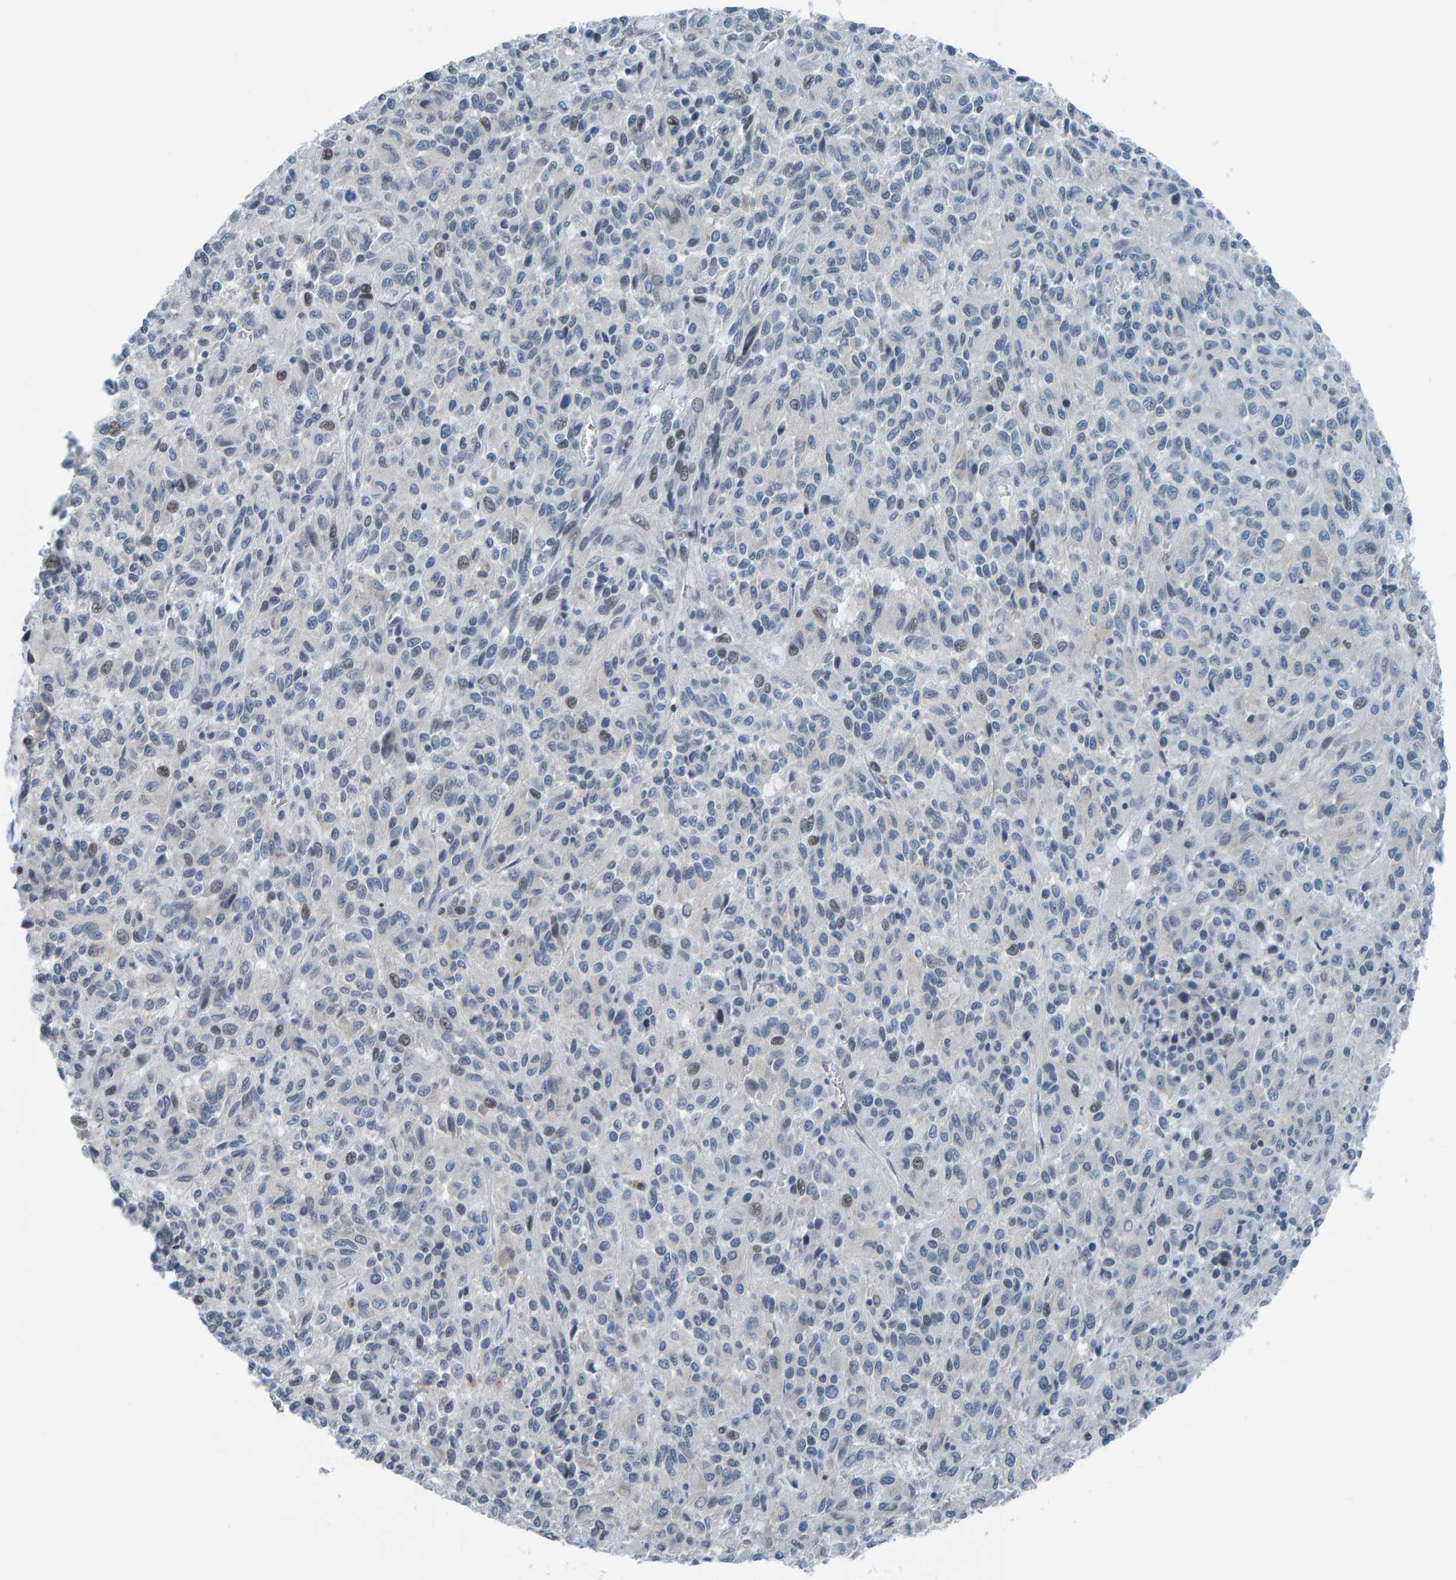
{"staining": {"intensity": "weak", "quantity": "<25%", "location": "nuclear"}, "tissue": "melanoma", "cell_type": "Tumor cells", "image_type": "cancer", "snomed": [{"axis": "morphology", "description": "Malignant melanoma, Metastatic site"}, {"axis": "topography", "description": "Lung"}], "caption": "Immunohistochemical staining of melanoma exhibits no significant expression in tumor cells.", "gene": "CNP", "patient": {"sex": "male", "age": 64}}